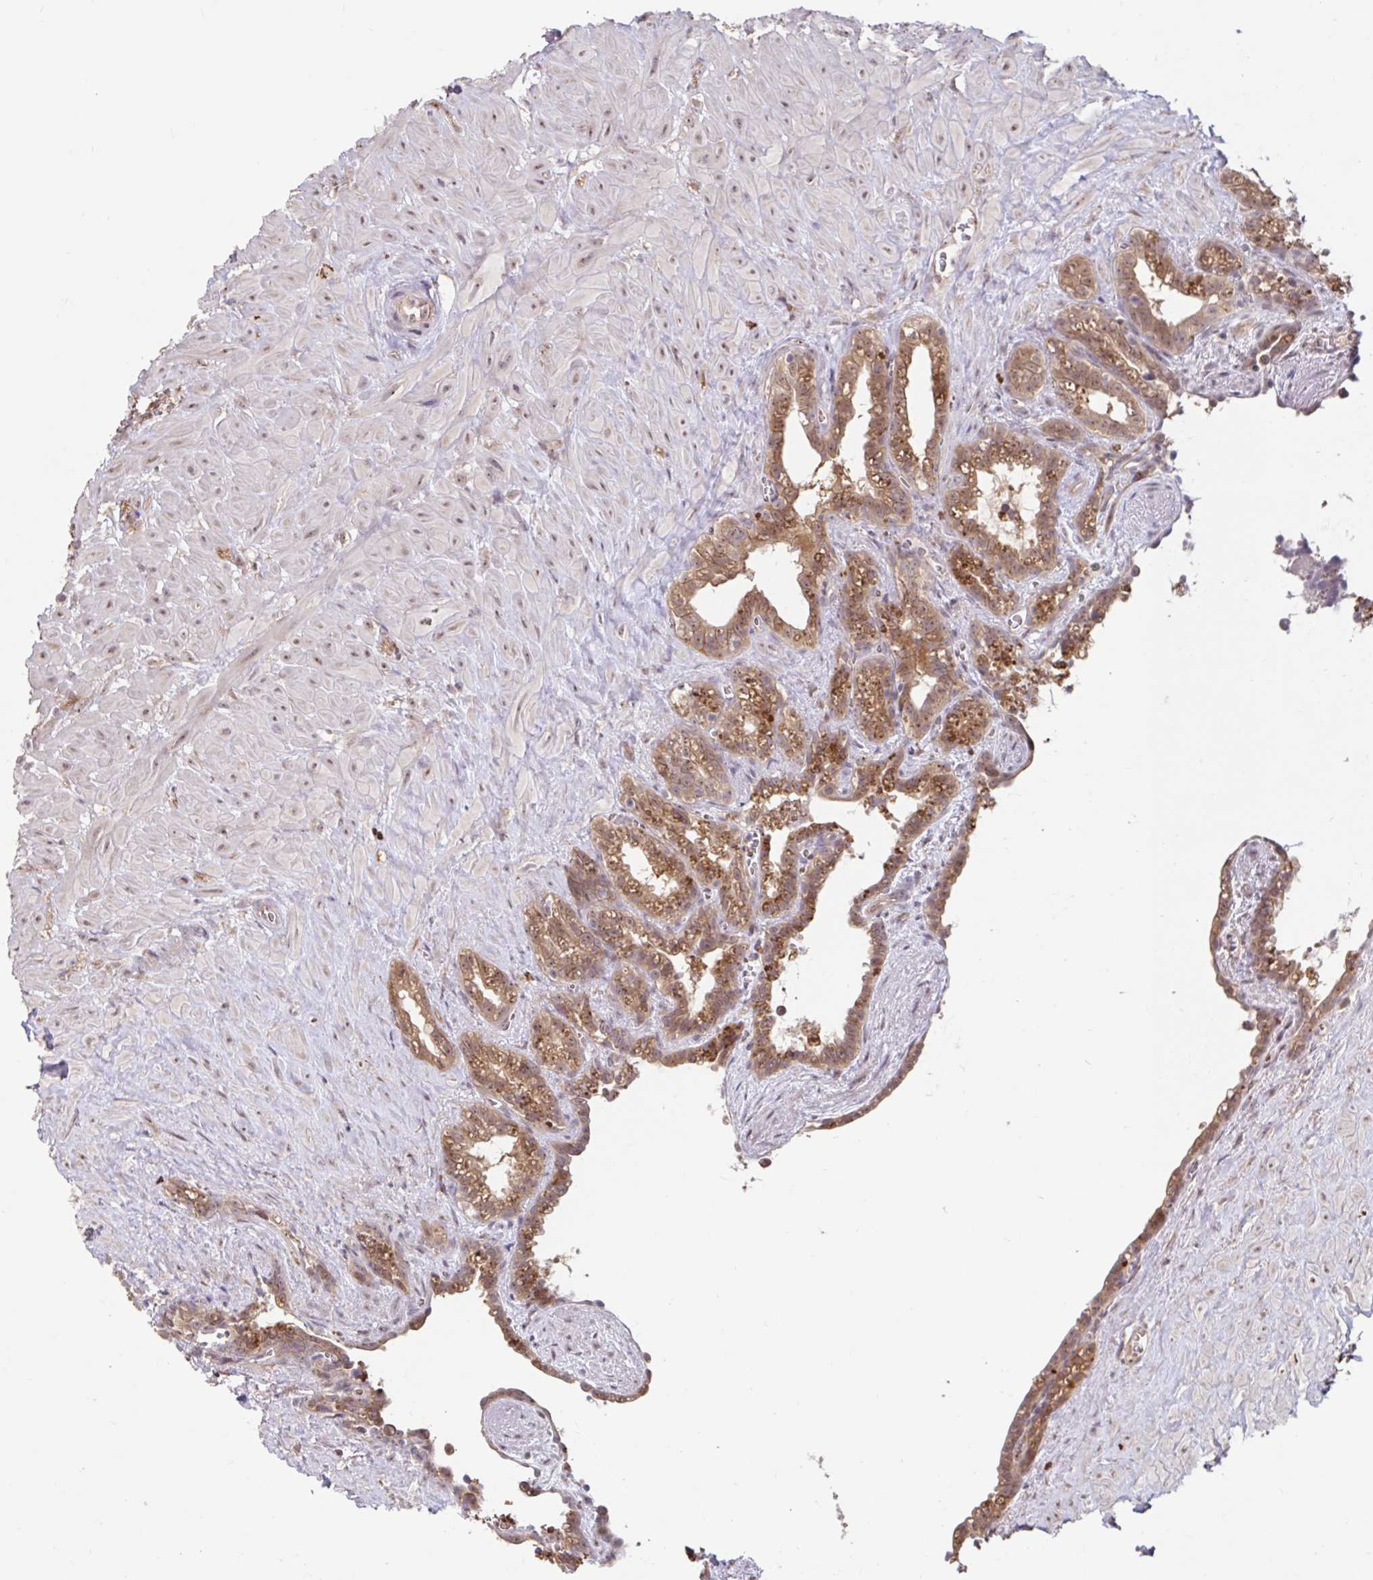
{"staining": {"intensity": "moderate", "quantity": ">75%", "location": "cytoplasmic/membranous,nuclear"}, "tissue": "seminal vesicle", "cell_type": "Glandular cells", "image_type": "normal", "snomed": [{"axis": "morphology", "description": "Normal tissue, NOS"}, {"axis": "topography", "description": "Seminal veicle"}], "caption": "Seminal vesicle was stained to show a protein in brown. There is medium levels of moderate cytoplasmic/membranous,nuclear positivity in about >75% of glandular cells. Nuclei are stained in blue.", "gene": "STYXL1", "patient": {"sex": "male", "age": 76}}